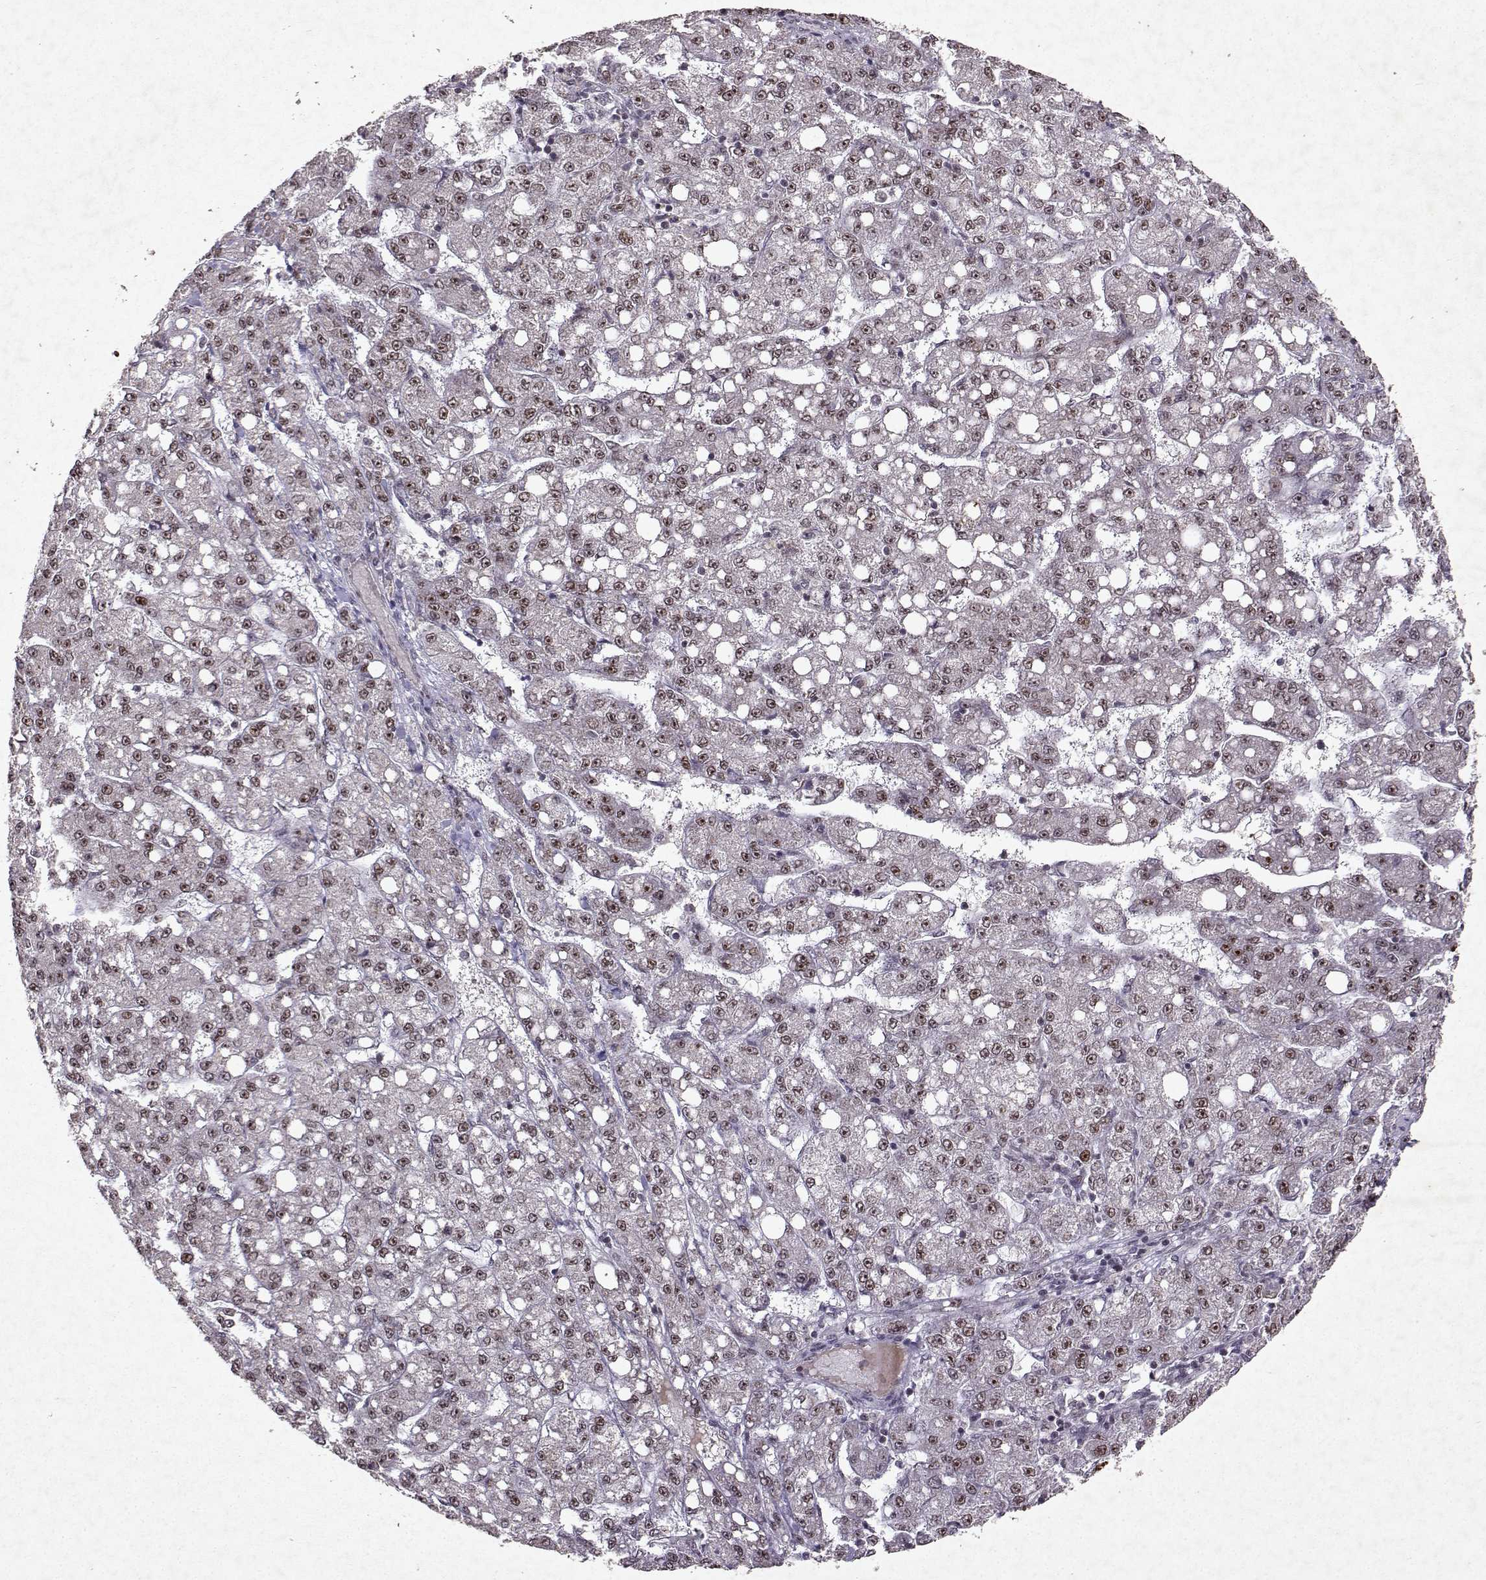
{"staining": {"intensity": "moderate", "quantity": ">75%", "location": "nuclear"}, "tissue": "liver cancer", "cell_type": "Tumor cells", "image_type": "cancer", "snomed": [{"axis": "morphology", "description": "Carcinoma, Hepatocellular, NOS"}, {"axis": "topography", "description": "Liver"}], "caption": "Tumor cells display moderate nuclear positivity in approximately >75% of cells in liver cancer (hepatocellular carcinoma).", "gene": "DDX56", "patient": {"sex": "female", "age": 65}}